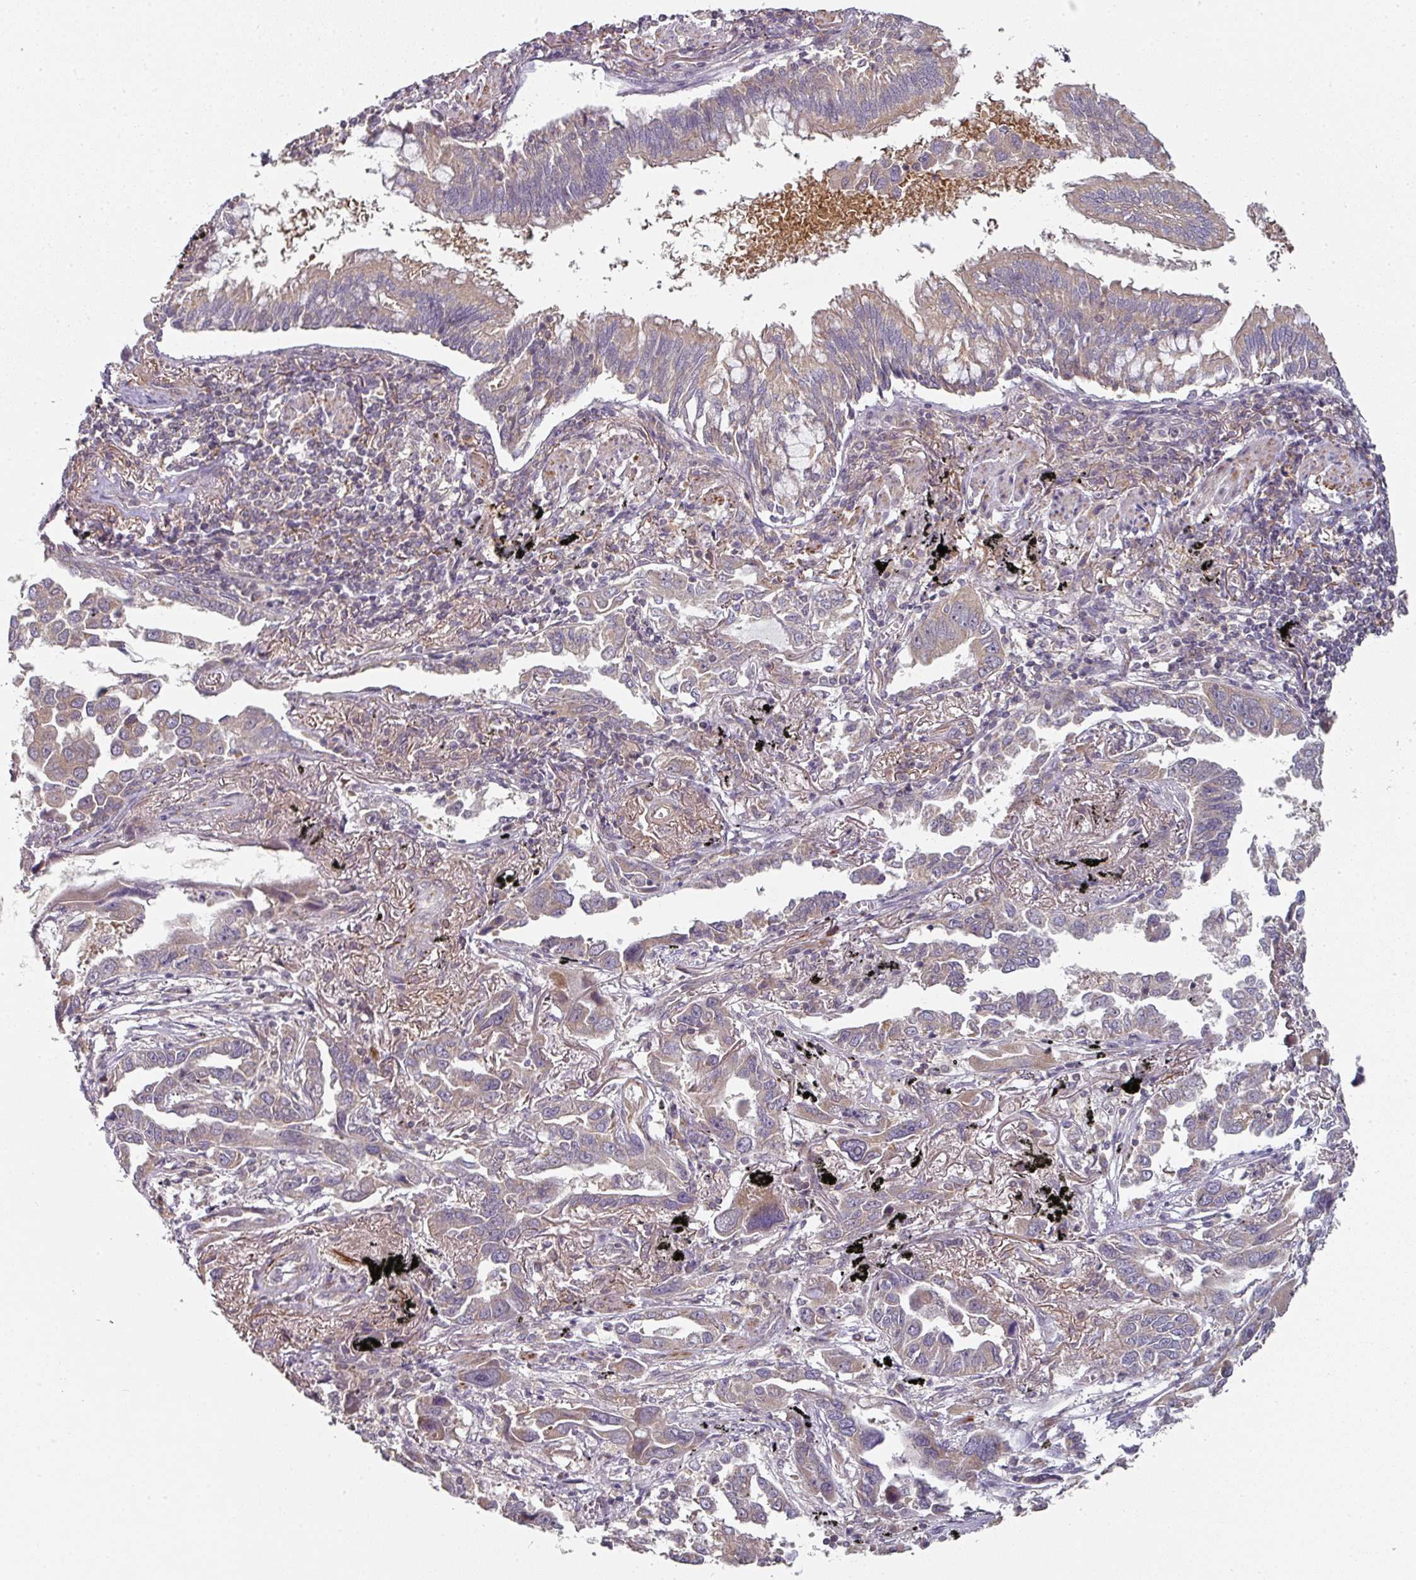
{"staining": {"intensity": "weak", "quantity": "25%-75%", "location": "cytoplasmic/membranous"}, "tissue": "lung cancer", "cell_type": "Tumor cells", "image_type": "cancer", "snomed": [{"axis": "morphology", "description": "Adenocarcinoma, NOS"}, {"axis": "topography", "description": "Lung"}], "caption": "Immunohistochemical staining of lung cancer reveals low levels of weak cytoplasmic/membranous protein positivity in about 25%-75% of tumor cells.", "gene": "MAP2K2", "patient": {"sex": "male", "age": 67}}